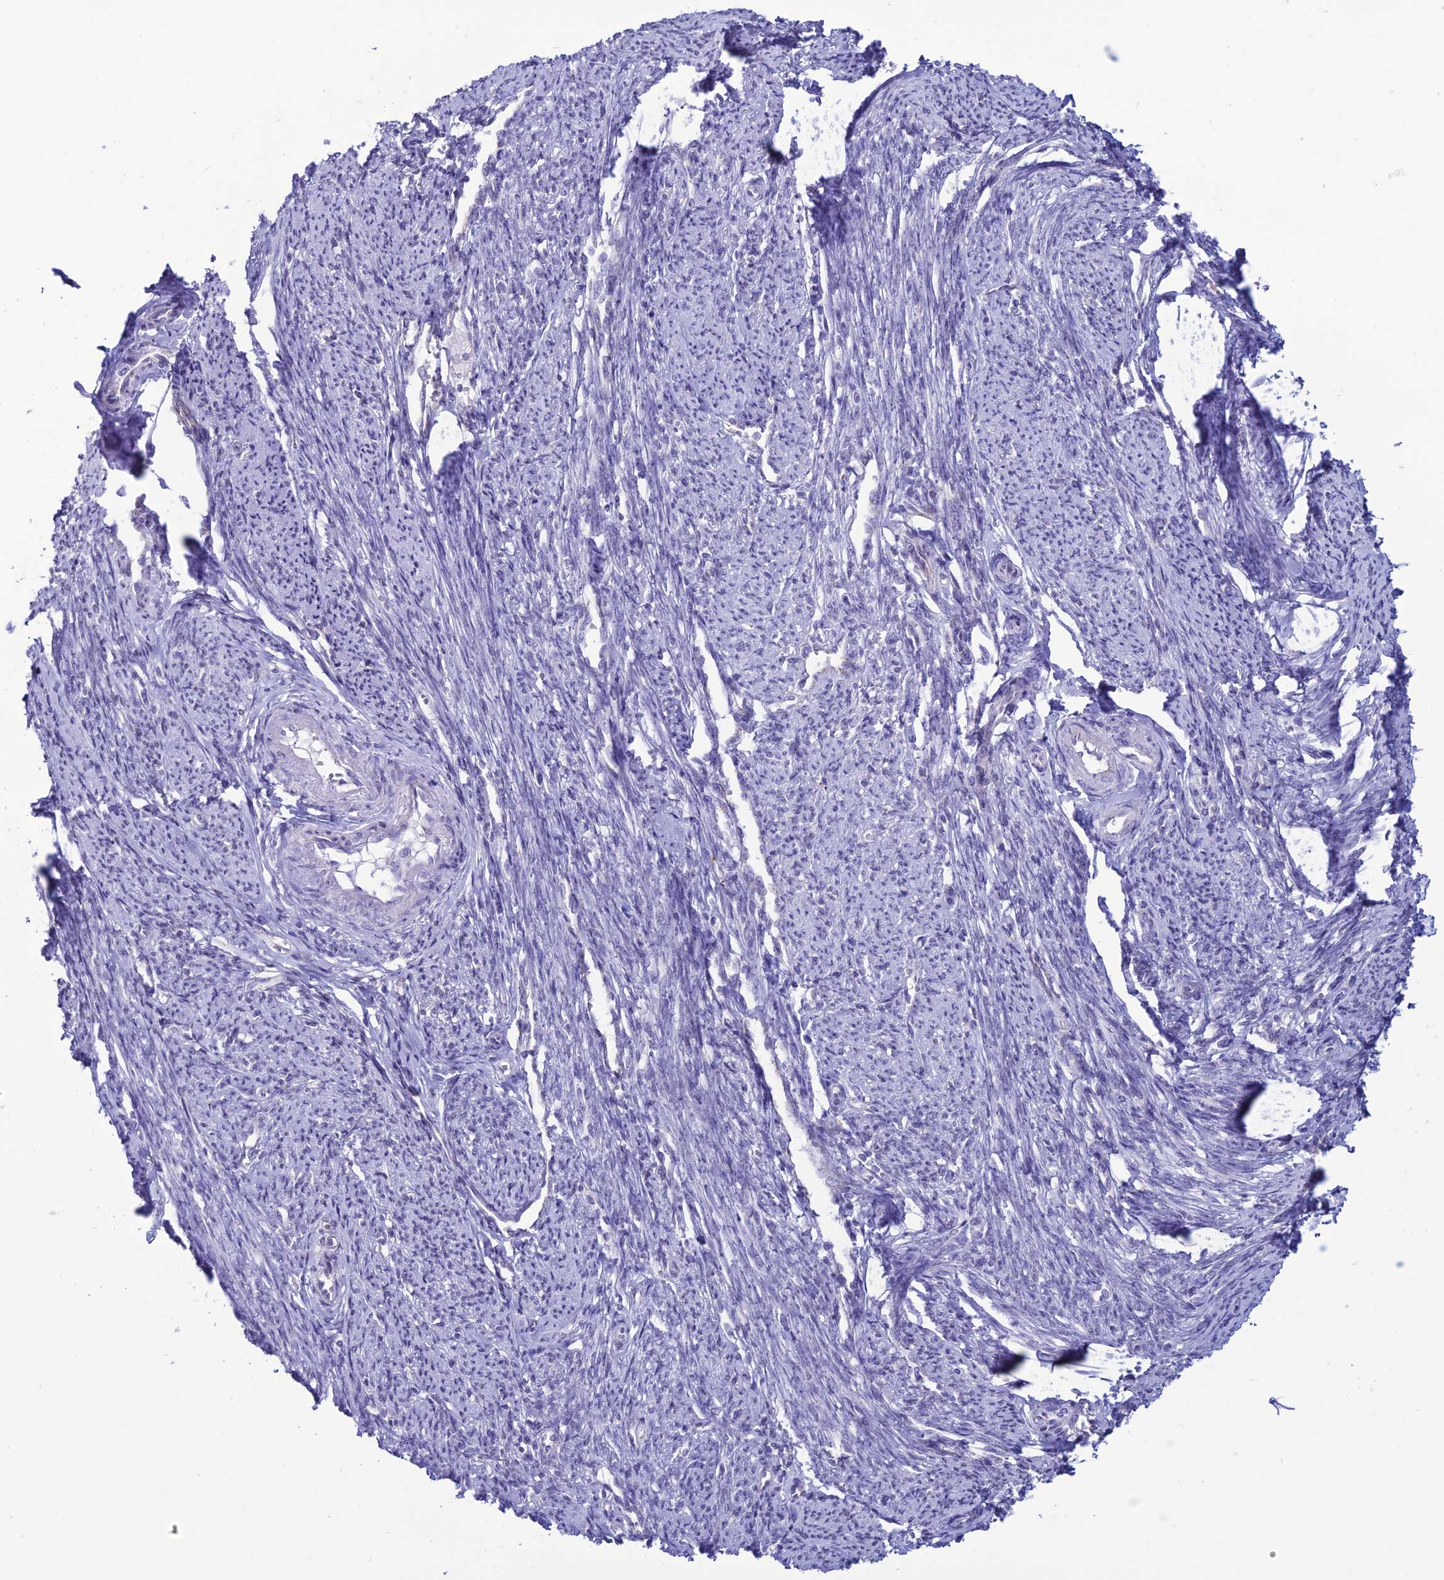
{"staining": {"intensity": "negative", "quantity": "none", "location": "none"}, "tissue": "smooth muscle", "cell_type": "Smooth muscle cells", "image_type": "normal", "snomed": [{"axis": "morphology", "description": "Normal tissue, NOS"}, {"axis": "topography", "description": "Smooth muscle"}, {"axis": "topography", "description": "Uterus"}], "caption": "IHC image of benign smooth muscle stained for a protein (brown), which shows no expression in smooth muscle cells.", "gene": "CFAP210", "patient": {"sex": "female", "age": 59}}